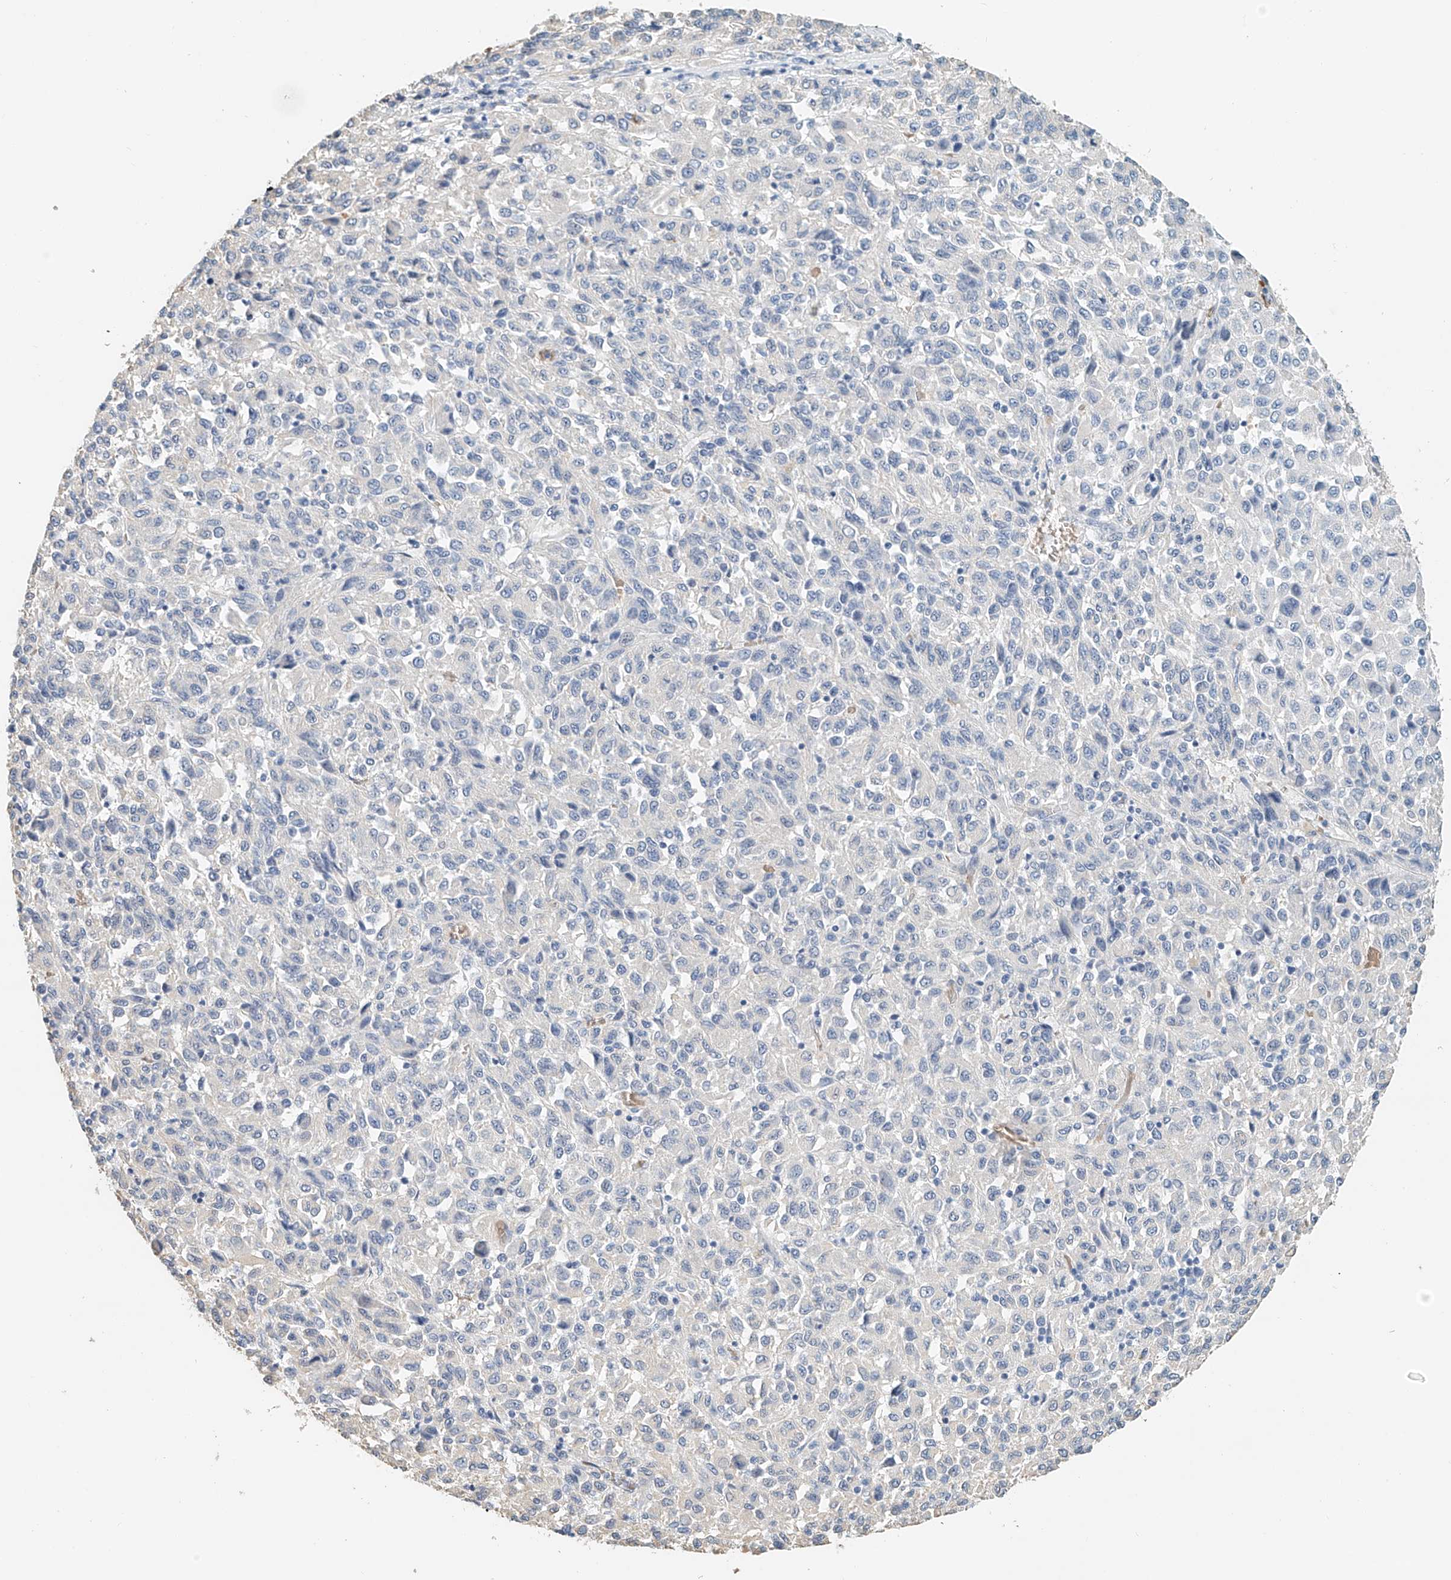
{"staining": {"intensity": "negative", "quantity": "none", "location": "none"}, "tissue": "melanoma", "cell_type": "Tumor cells", "image_type": "cancer", "snomed": [{"axis": "morphology", "description": "Malignant melanoma, Metastatic site"}, {"axis": "topography", "description": "Lung"}], "caption": "Protein analysis of malignant melanoma (metastatic site) demonstrates no significant expression in tumor cells. The staining was performed using DAB (3,3'-diaminobenzidine) to visualize the protein expression in brown, while the nuclei were stained in blue with hematoxylin (Magnification: 20x).", "gene": "RCAN3", "patient": {"sex": "male", "age": 64}}